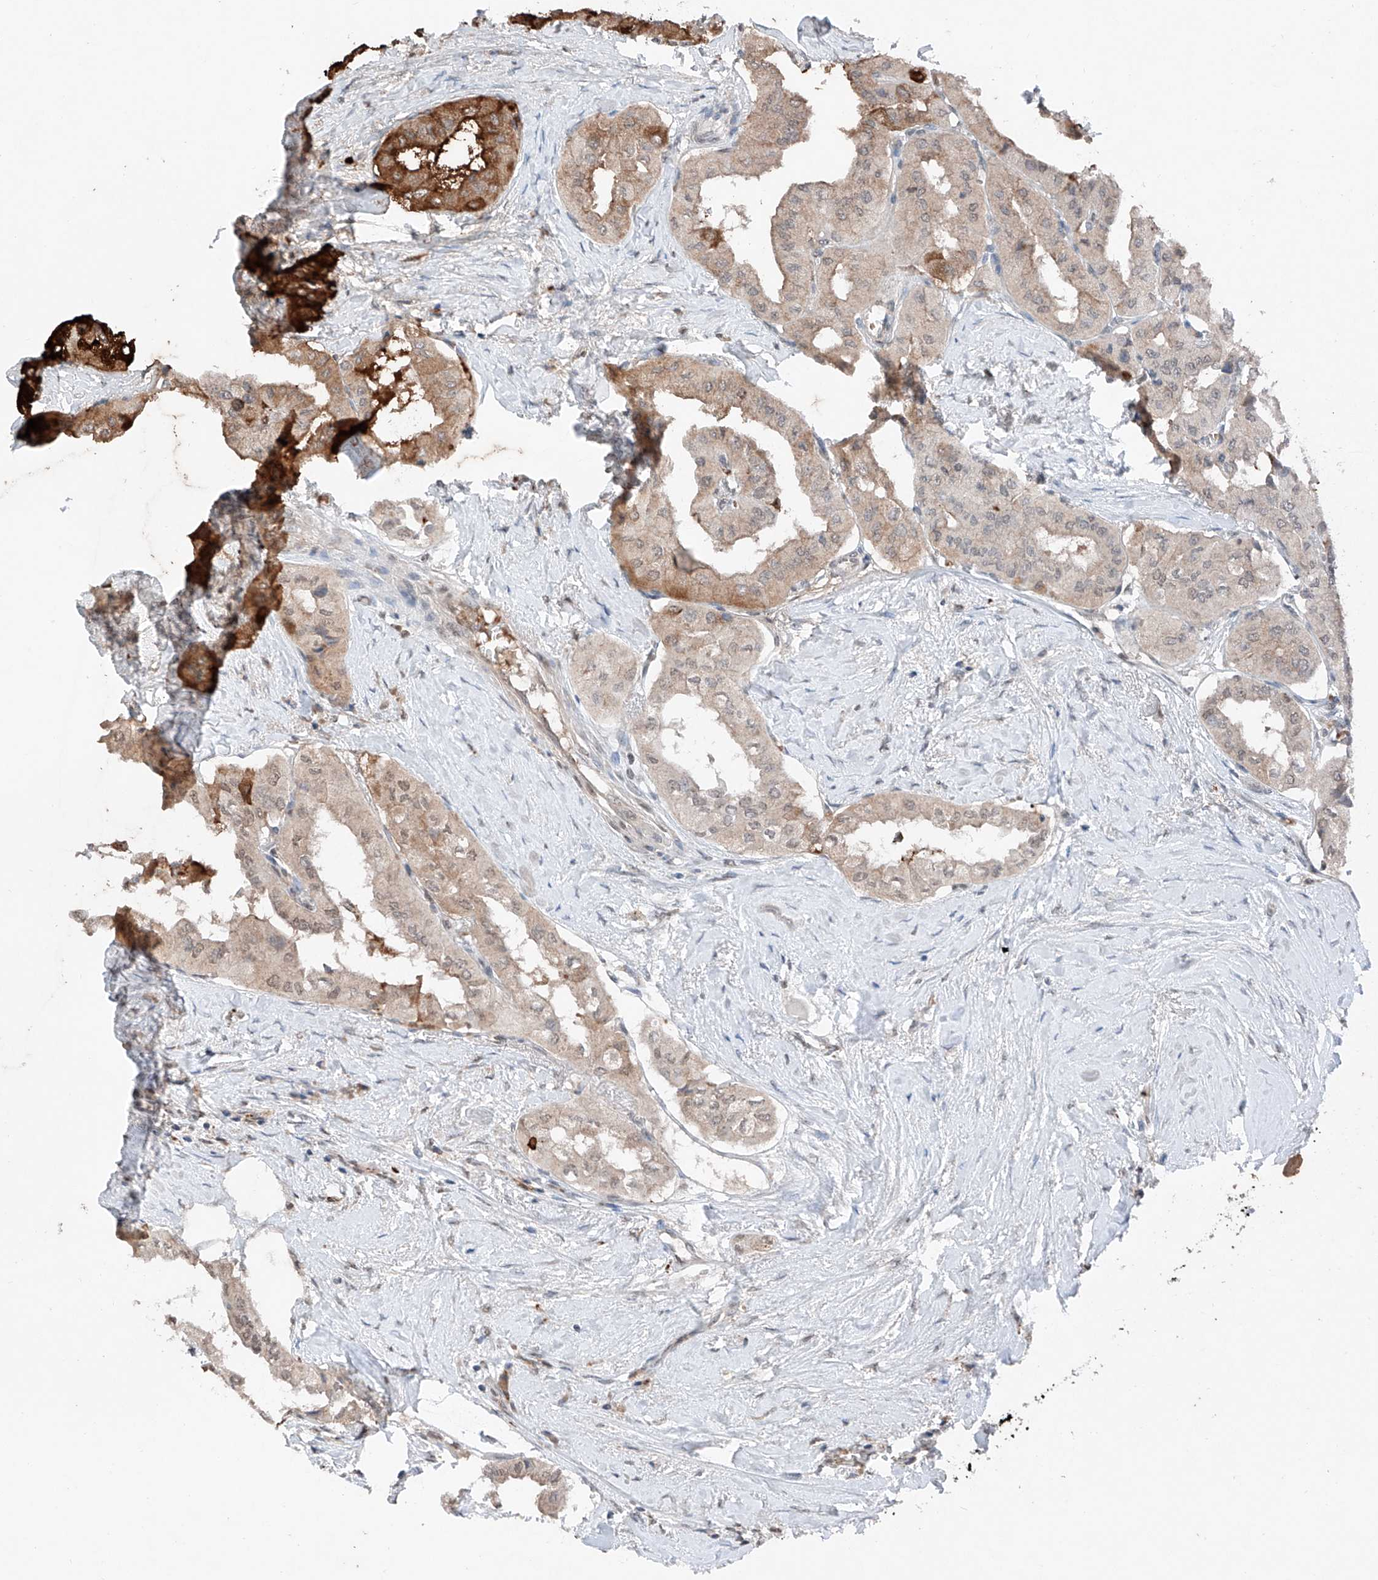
{"staining": {"intensity": "moderate", "quantity": "<25%", "location": "cytoplasmic/membranous,nuclear"}, "tissue": "thyroid cancer", "cell_type": "Tumor cells", "image_type": "cancer", "snomed": [{"axis": "morphology", "description": "Papillary adenocarcinoma, NOS"}, {"axis": "topography", "description": "Thyroid gland"}], "caption": "Protein staining by immunohistochemistry (IHC) demonstrates moderate cytoplasmic/membranous and nuclear staining in approximately <25% of tumor cells in papillary adenocarcinoma (thyroid). The staining was performed using DAB, with brown indicating positive protein expression. Nuclei are stained blue with hematoxylin.", "gene": "TBX4", "patient": {"sex": "female", "age": 59}}